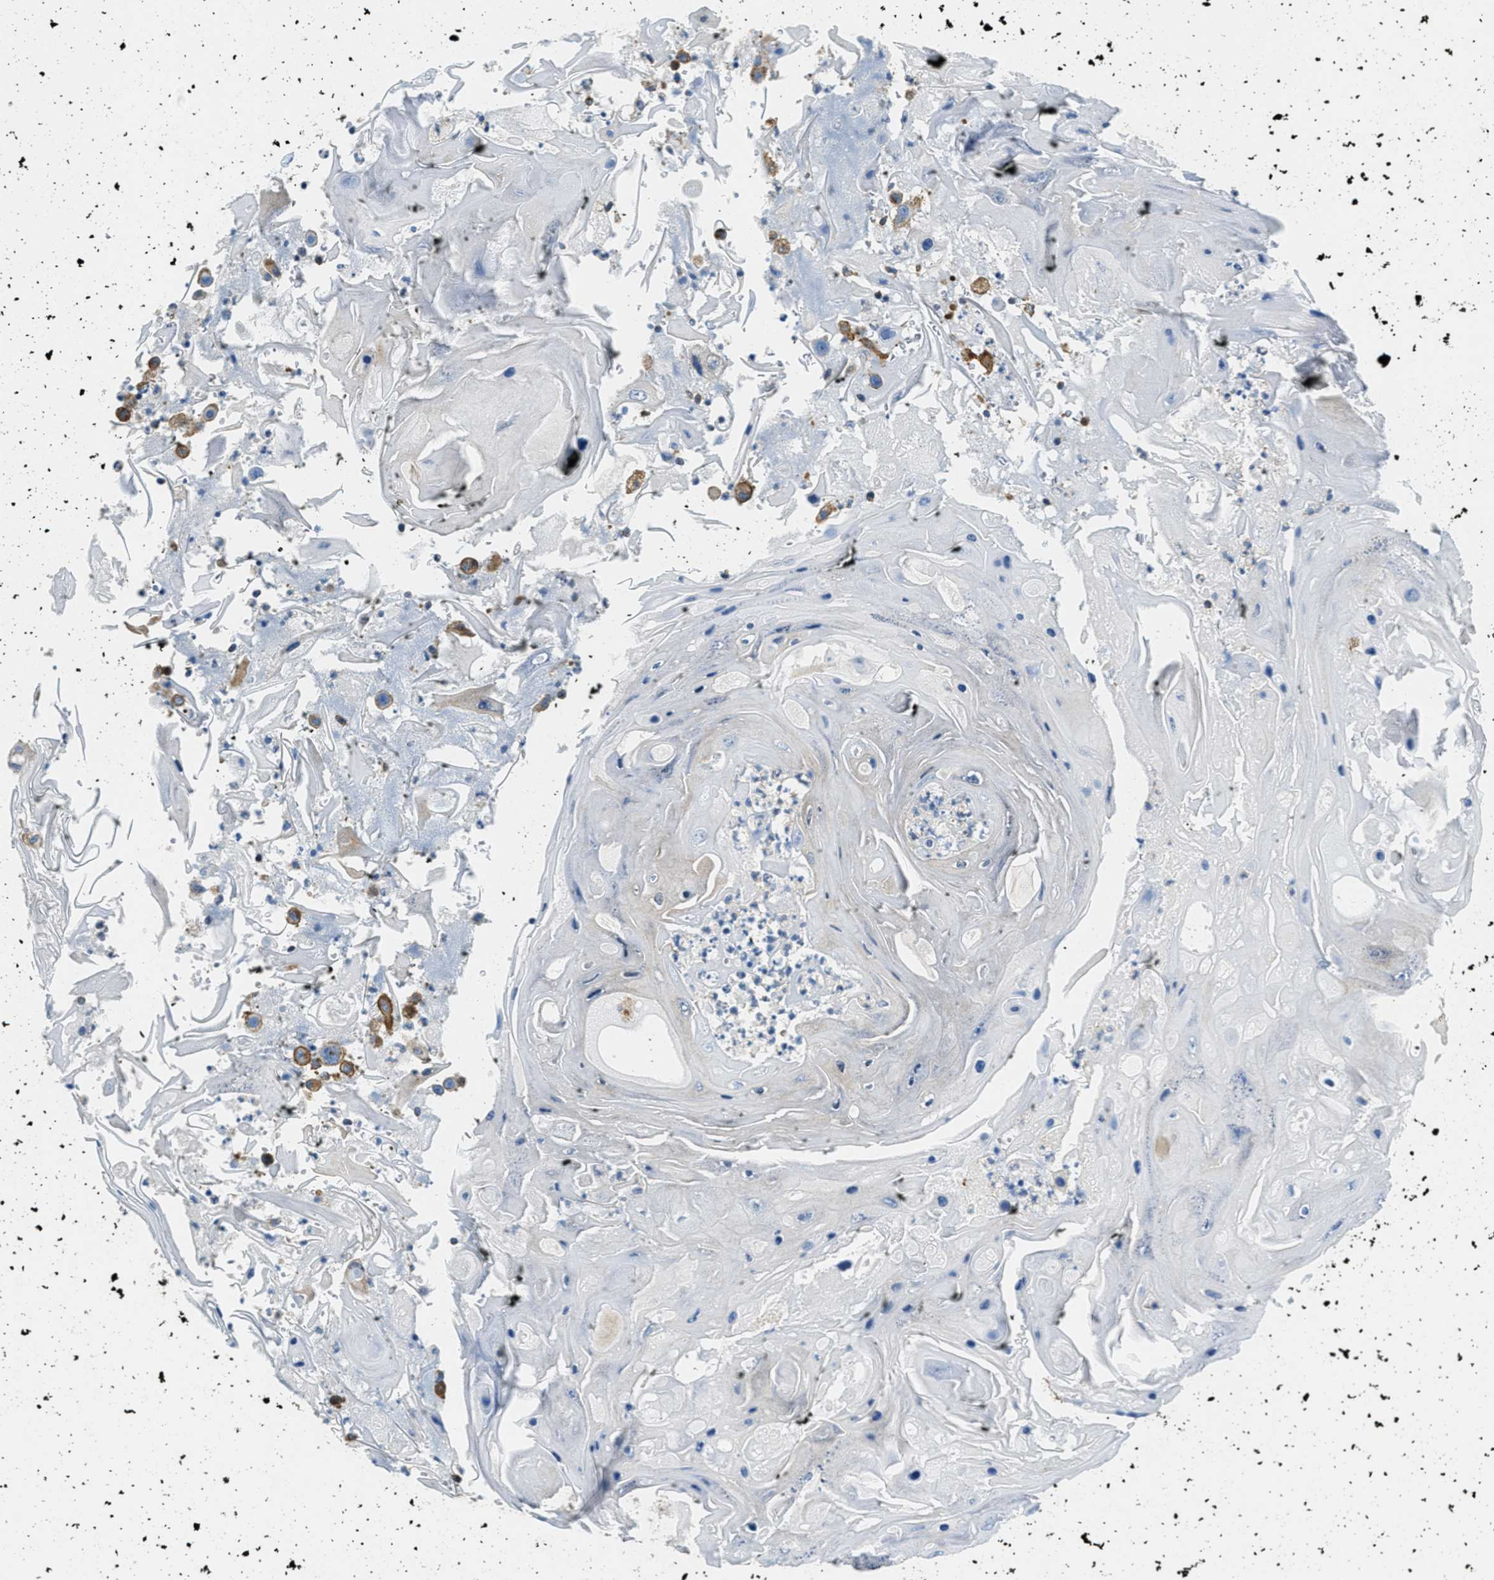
{"staining": {"intensity": "moderate", "quantity": "25%-75%", "location": "cytoplasmic/membranous"}, "tissue": "head and neck cancer", "cell_type": "Tumor cells", "image_type": "cancer", "snomed": [{"axis": "morphology", "description": "Squamous cell carcinoma, NOS"}, {"axis": "topography", "description": "Oral tissue"}, {"axis": "topography", "description": "Head-Neck"}], "caption": "Immunohistochemical staining of human squamous cell carcinoma (head and neck) shows medium levels of moderate cytoplasmic/membranous protein staining in about 25%-75% of tumor cells.", "gene": "AP2B1", "patient": {"sex": "female", "age": 76}}